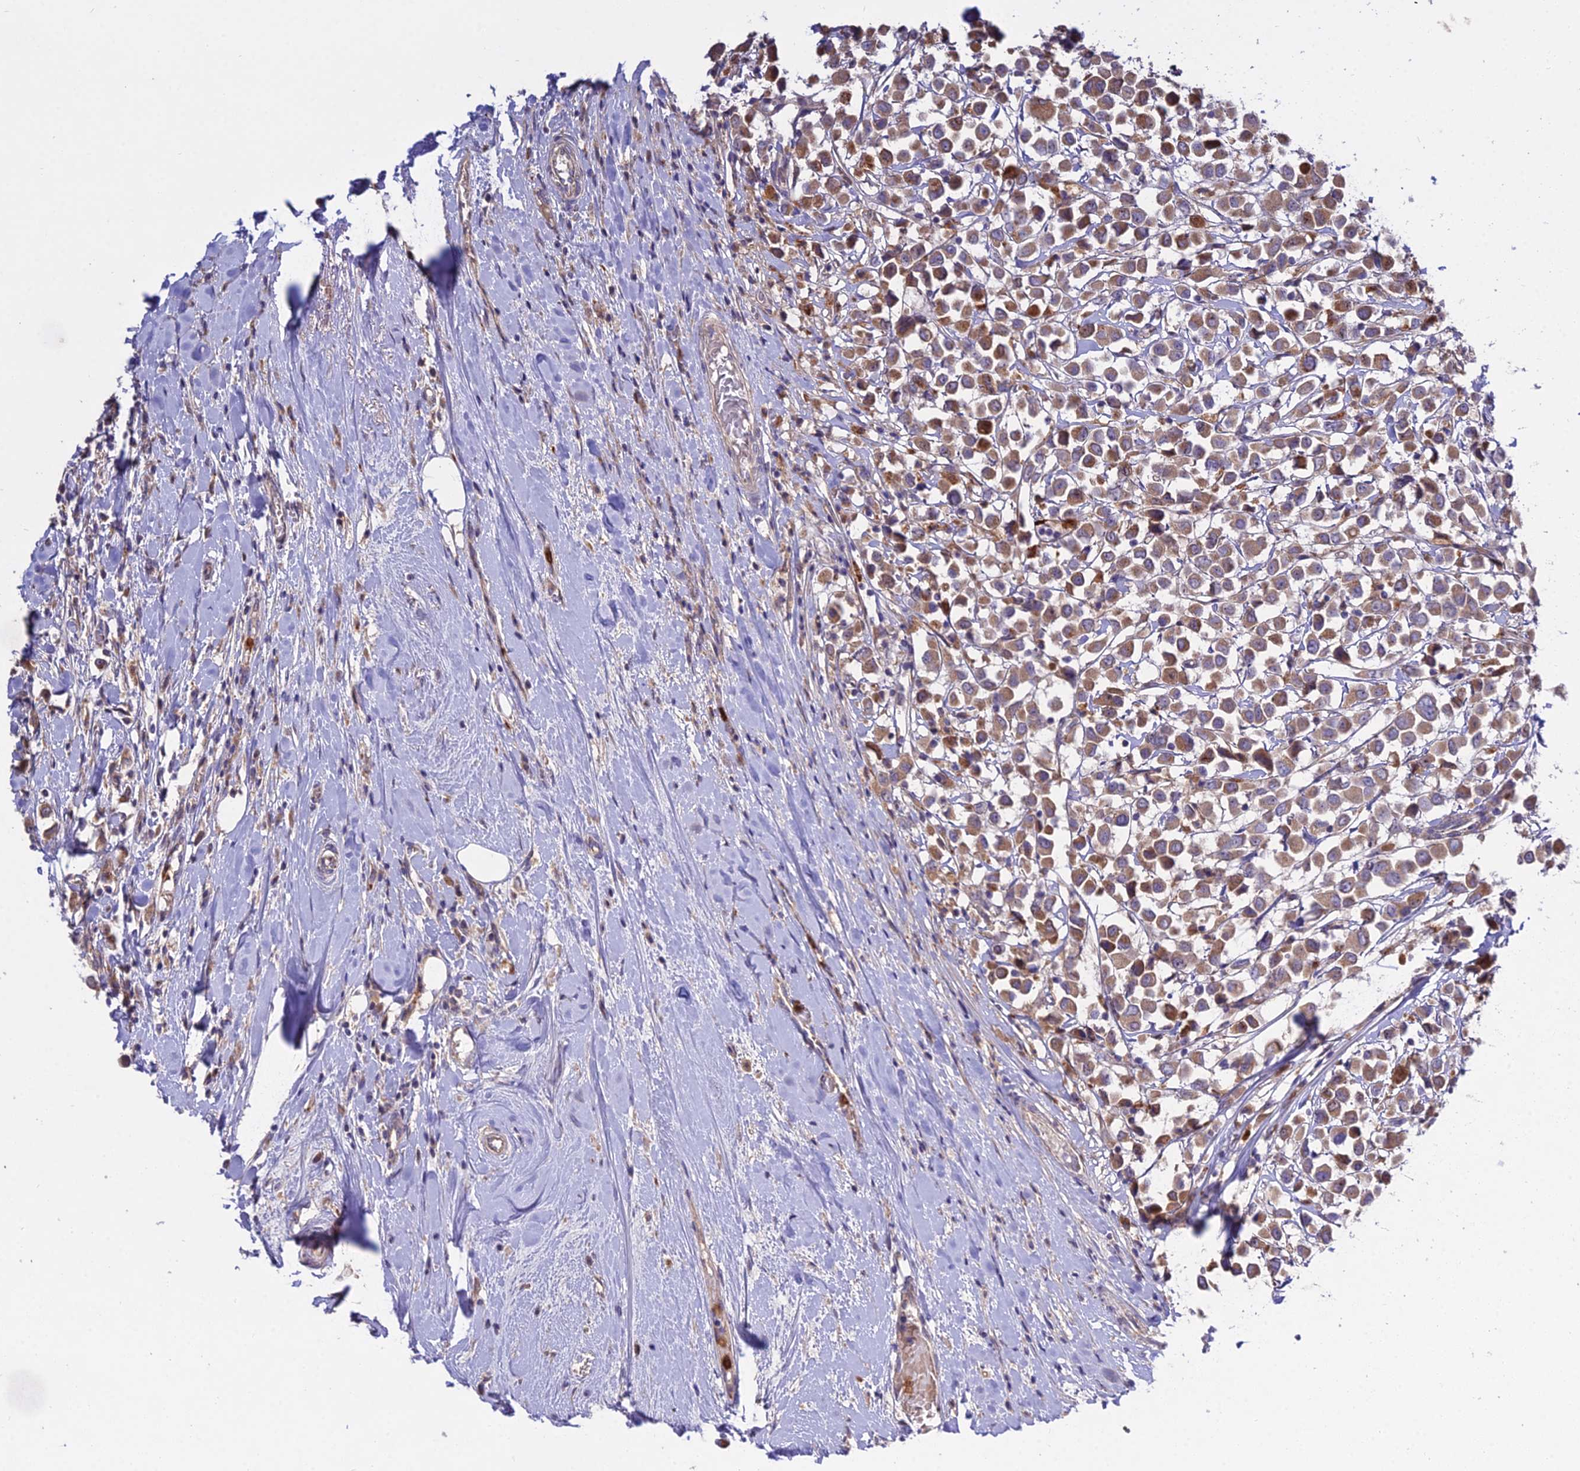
{"staining": {"intensity": "moderate", "quantity": ">75%", "location": "cytoplasmic/membranous"}, "tissue": "breast cancer", "cell_type": "Tumor cells", "image_type": "cancer", "snomed": [{"axis": "morphology", "description": "Duct carcinoma"}, {"axis": "topography", "description": "Breast"}], "caption": "A micrograph of breast cancer (invasive ductal carcinoma) stained for a protein reveals moderate cytoplasmic/membranous brown staining in tumor cells.", "gene": "EID2", "patient": {"sex": "female", "age": 61}}